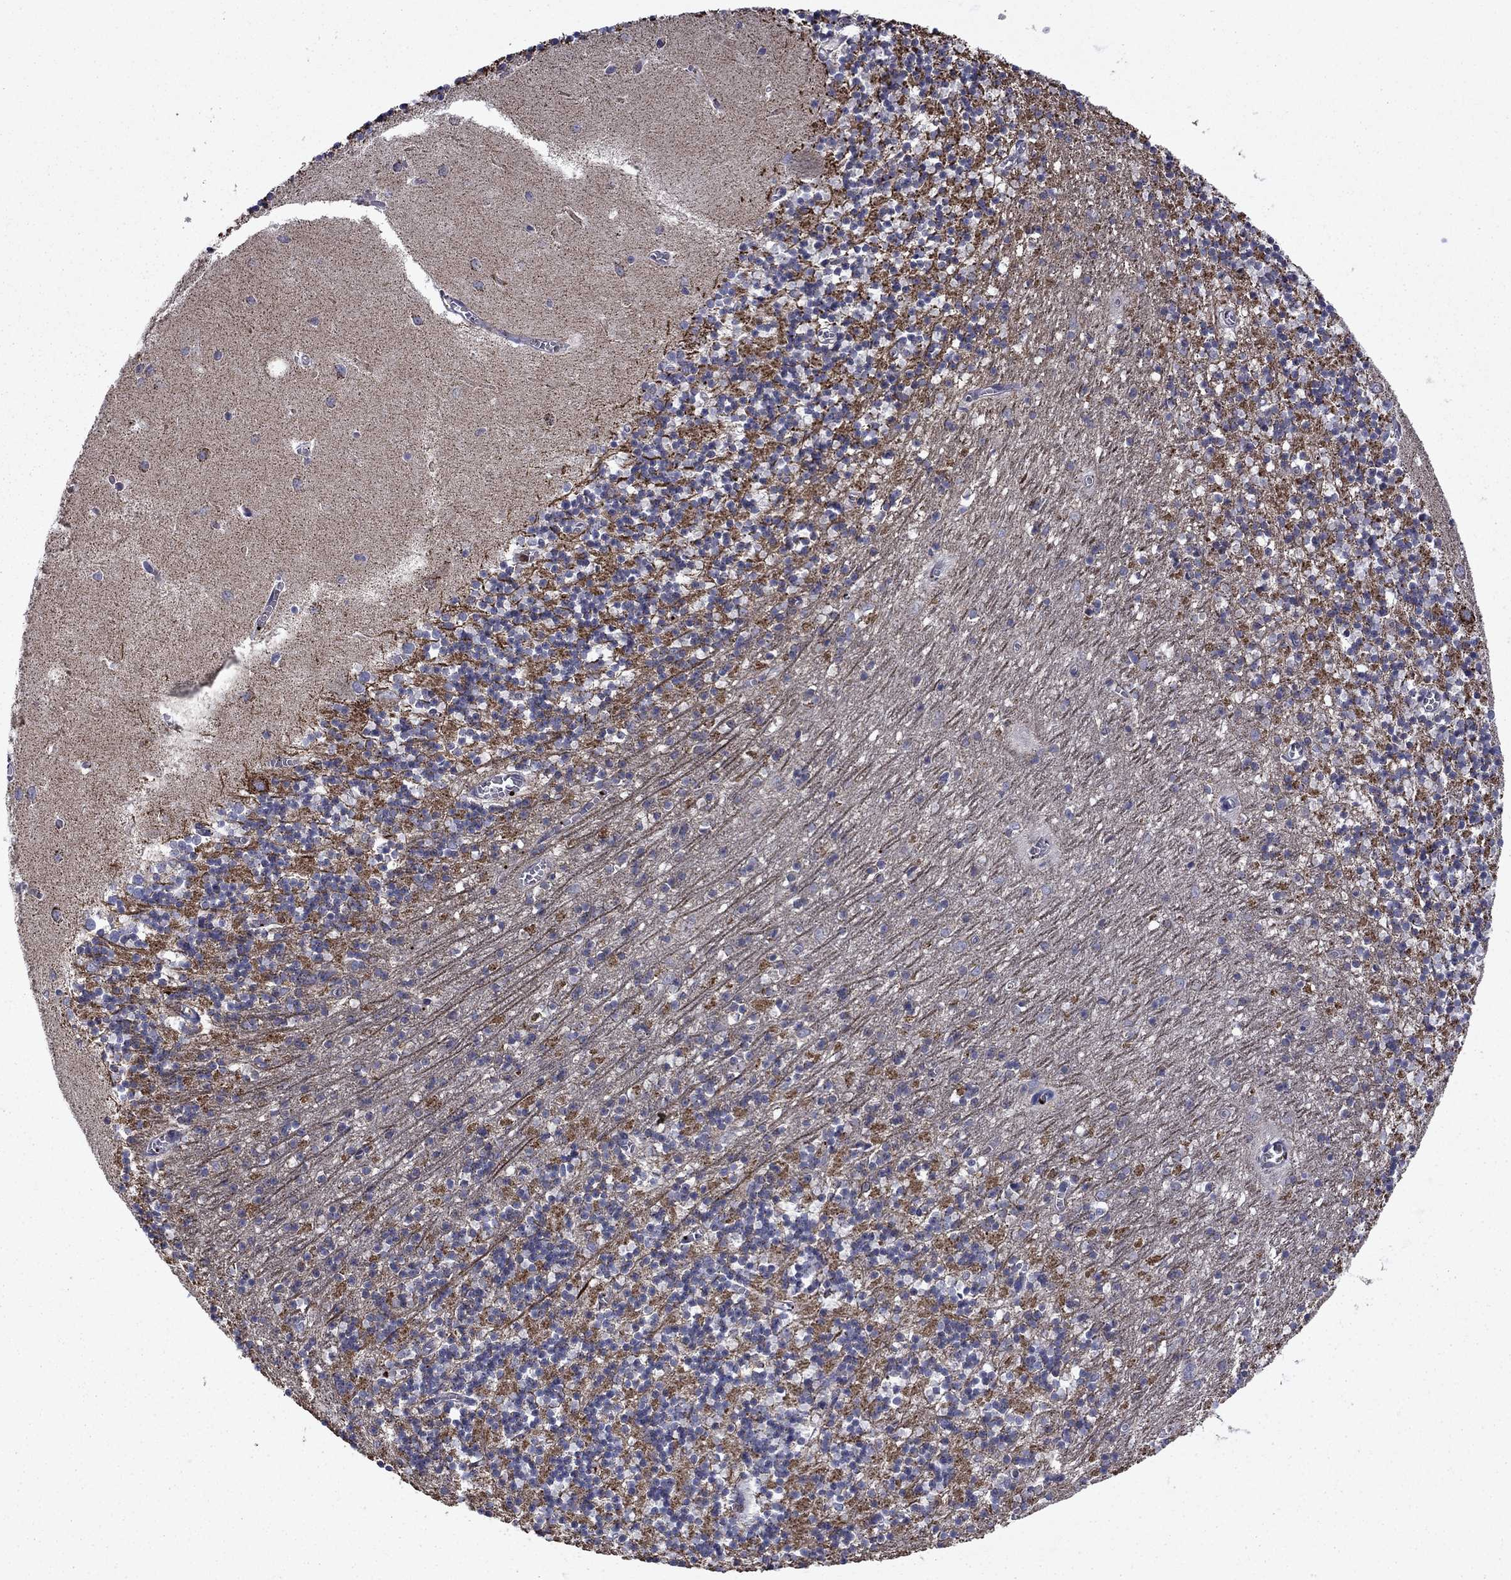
{"staining": {"intensity": "strong", "quantity": "<25%", "location": "cytoplasmic/membranous"}, "tissue": "cerebellum", "cell_type": "Cells in granular layer", "image_type": "normal", "snomed": [{"axis": "morphology", "description": "Normal tissue, NOS"}, {"axis": "topography", "description": "Cerebellum"}], "caption": "IHC (DAB) staining of unremarkable human cerebellum exhibits strong cytoplasmic/membranous protein expression in approximately <25% of cells in granular layer.", "gene": "DOP1B", "patient": {"sex": "female", "age": 64}}